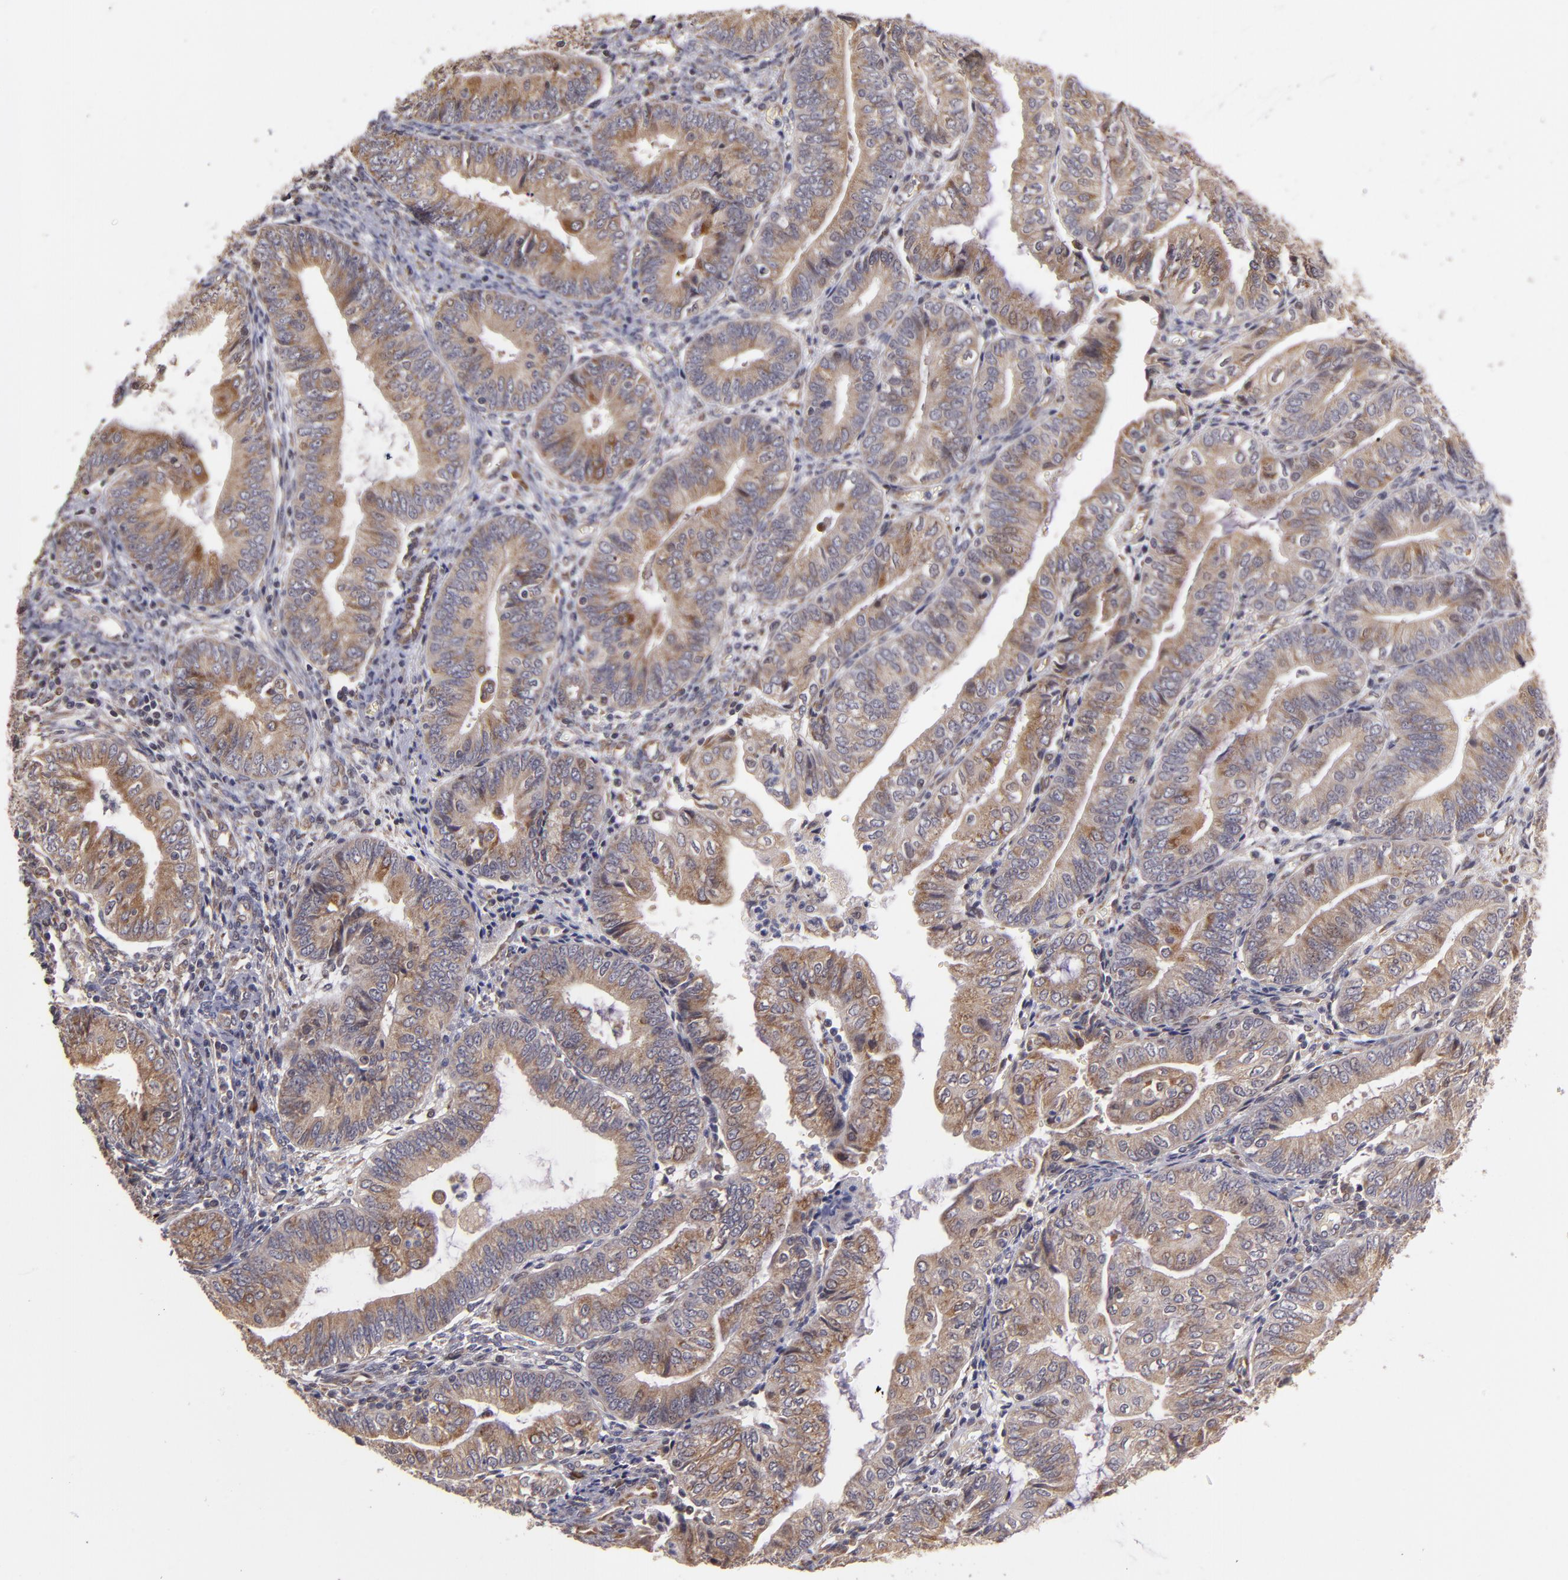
{"staining": {"intensity": "weak", "quantity": ">75%", "location": "cytoplasmic/membranous"}, "tissue": "endometrial cancer", "cell_type": "Tumor cells", "image_type": "cancer", "snomed": [{"axis": "morphology", "description": "Adenocarcinoma, NOS"}, {"axis": "topography", "description": "Endometrium"}], "caption": "A brown stain highlights weak cytoplasmic/membranous positivity of a protein in human endometrial cancer tumor cells. Immunohistochemistry stains the protein in brown and the nuclei are stained blue.", "gene": "CASP1", "patient": {"sex": "female", "age": 55}}